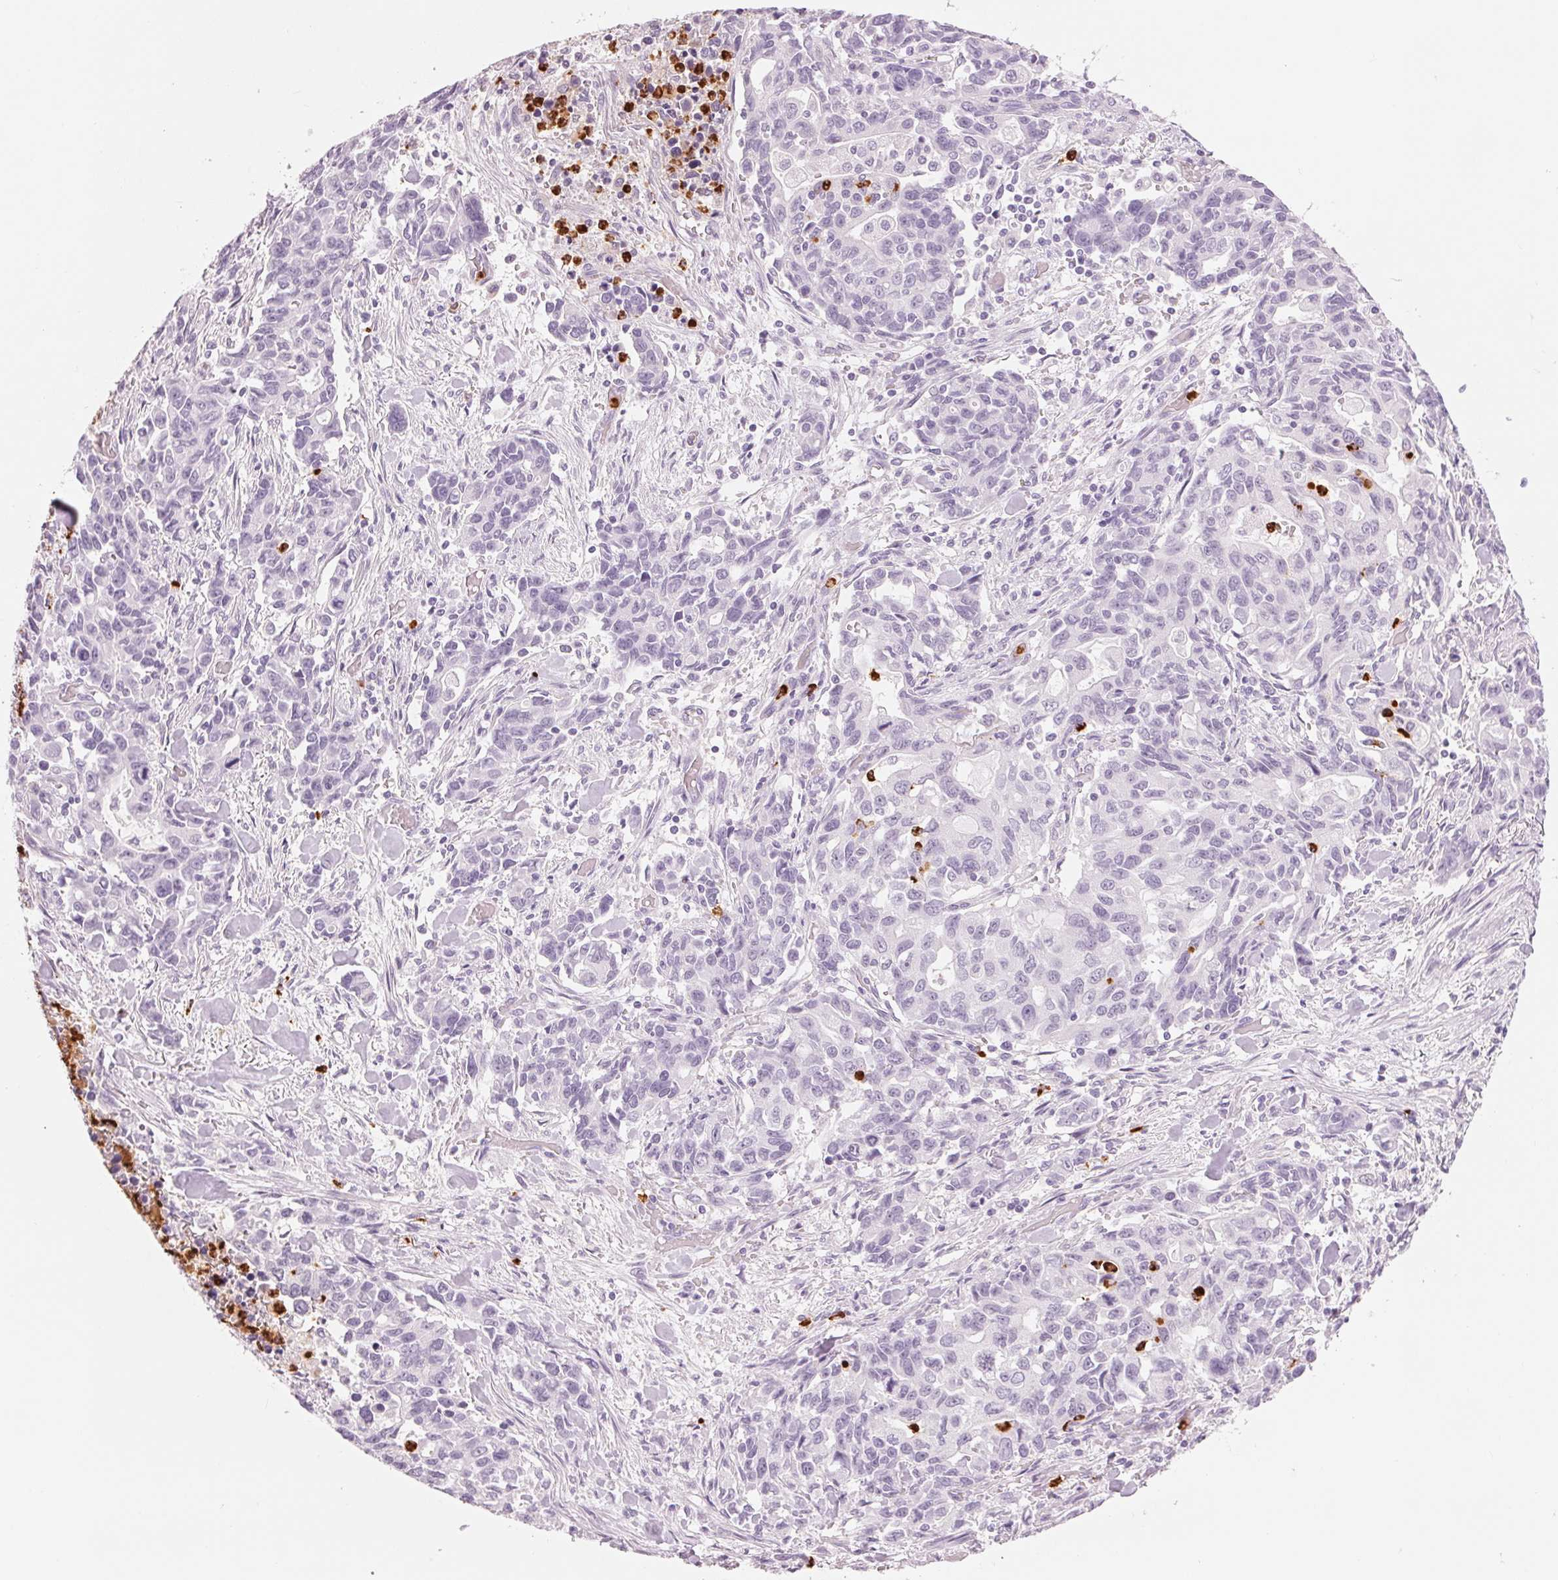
{"staining": {"intensity": "negative", "quantity": "none", "location": "none"}, "tissue": "stomach cancer", "cell_type": "Tumor cells", "image_type": "cancer", "snomed": [{"axis": "morphology", "description": "Adenocarcinoma, NOS"}, {"axis": "topography", "description": "Stomach, upper"}], "caption": "A histopathology image of adenocarcinoma (stomach) stained for a protein shows no brown staining in tumor cells.", "gene": "KLK7", "patient": {"sex": "male", "age": 85}}